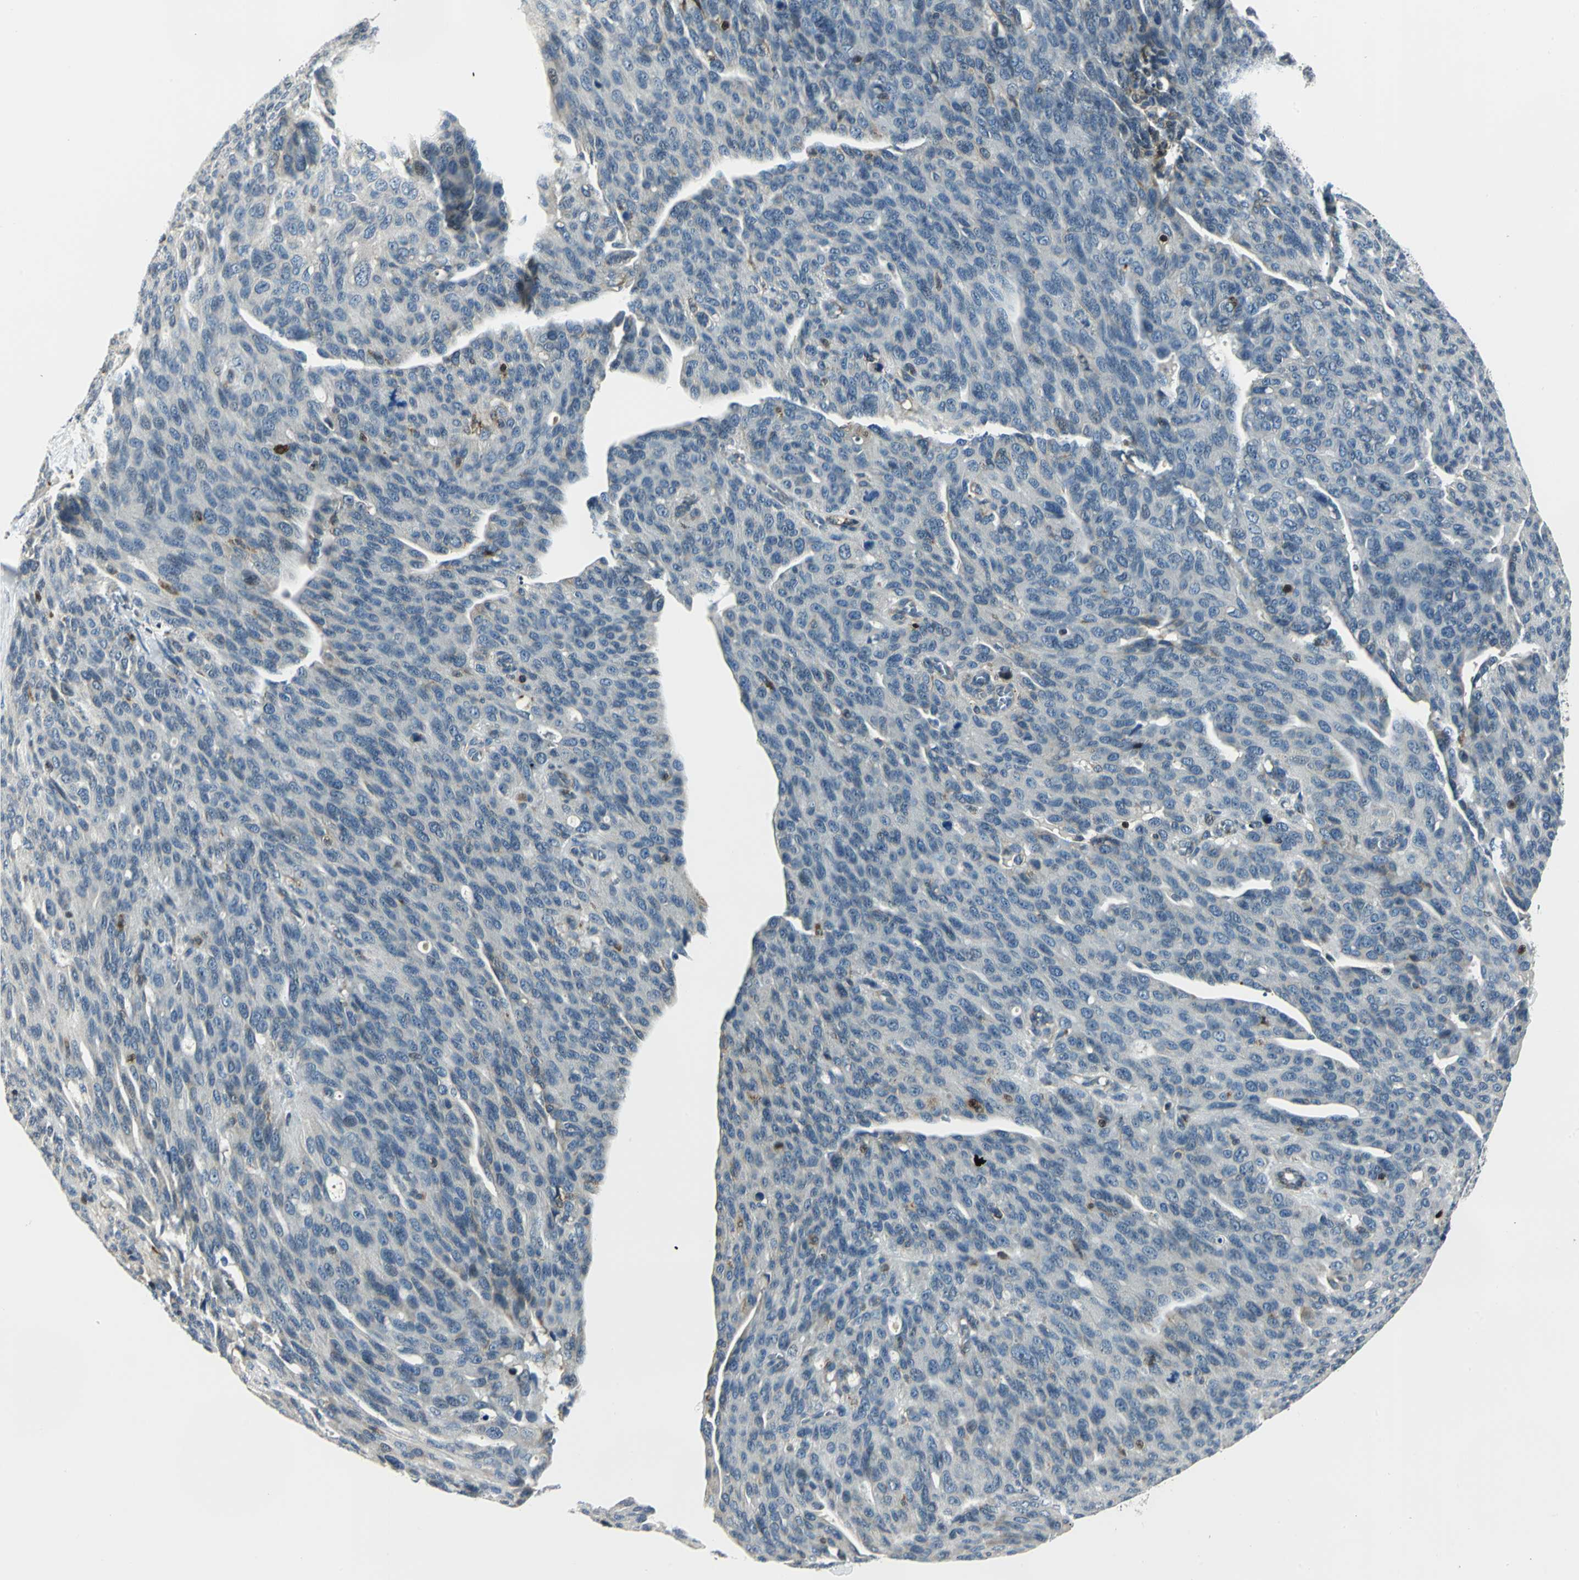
{"staining": {"intensity": "negative", "quantity": "none", "location": "none"}, "tissue": "ovarian cancer", "cell_type": "Tumor cells", "image_type": "cancer", "snomed": [{"axis": "morphology", "description": "Carcinoma, endometroid"}, {"axis": "topography", "description": "Ovary"}], "caption": "DAB immunohistochemical staining of ovarian cancer shows no significant expression in tumor cells.", "gene": "USP40", "patient": {"sex": "female", "age": 60}}